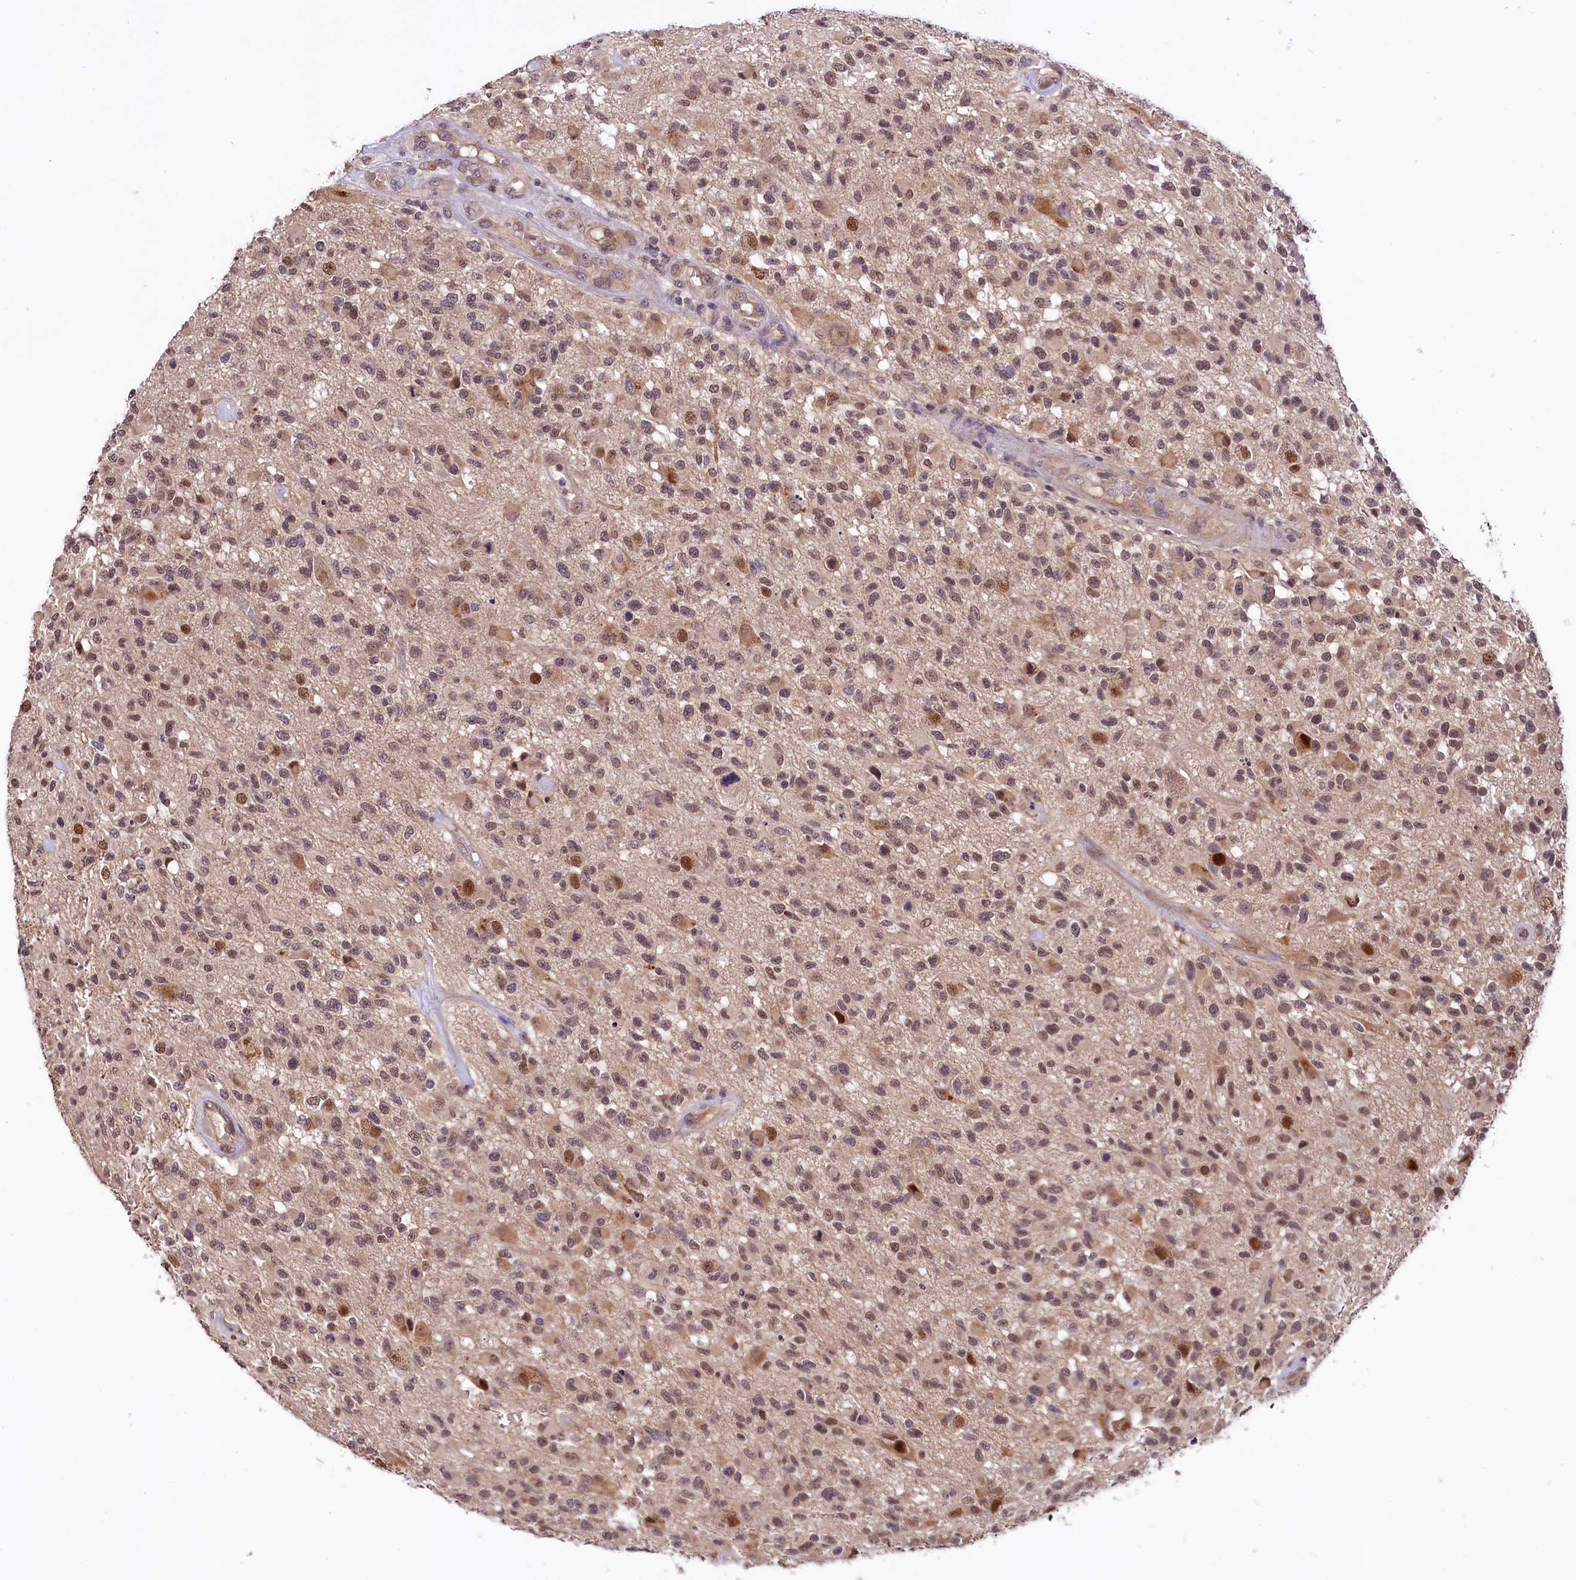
{"staining": {"intensity": "moderate", "quantity": ">75%", "location": "nuclear"}, "tissue": "glioma", "cell_type": "Tumor cells", "image_type": "cancer", "snomed": [{"axis": "morphology", "description": "Glioma, malignant, High grade"}, {"axis": "morphology", "description": "Glioblastoma, NOS"}, {"axis": "topography", "description": "Brain"}], "caption": "Immunohistochemistry of glioma shows medium levels of moderate nuclear expression in approximately >75% of tumor cells.", "gene": "UBE3A", "patient": {"sex": "male", "age": 60}}